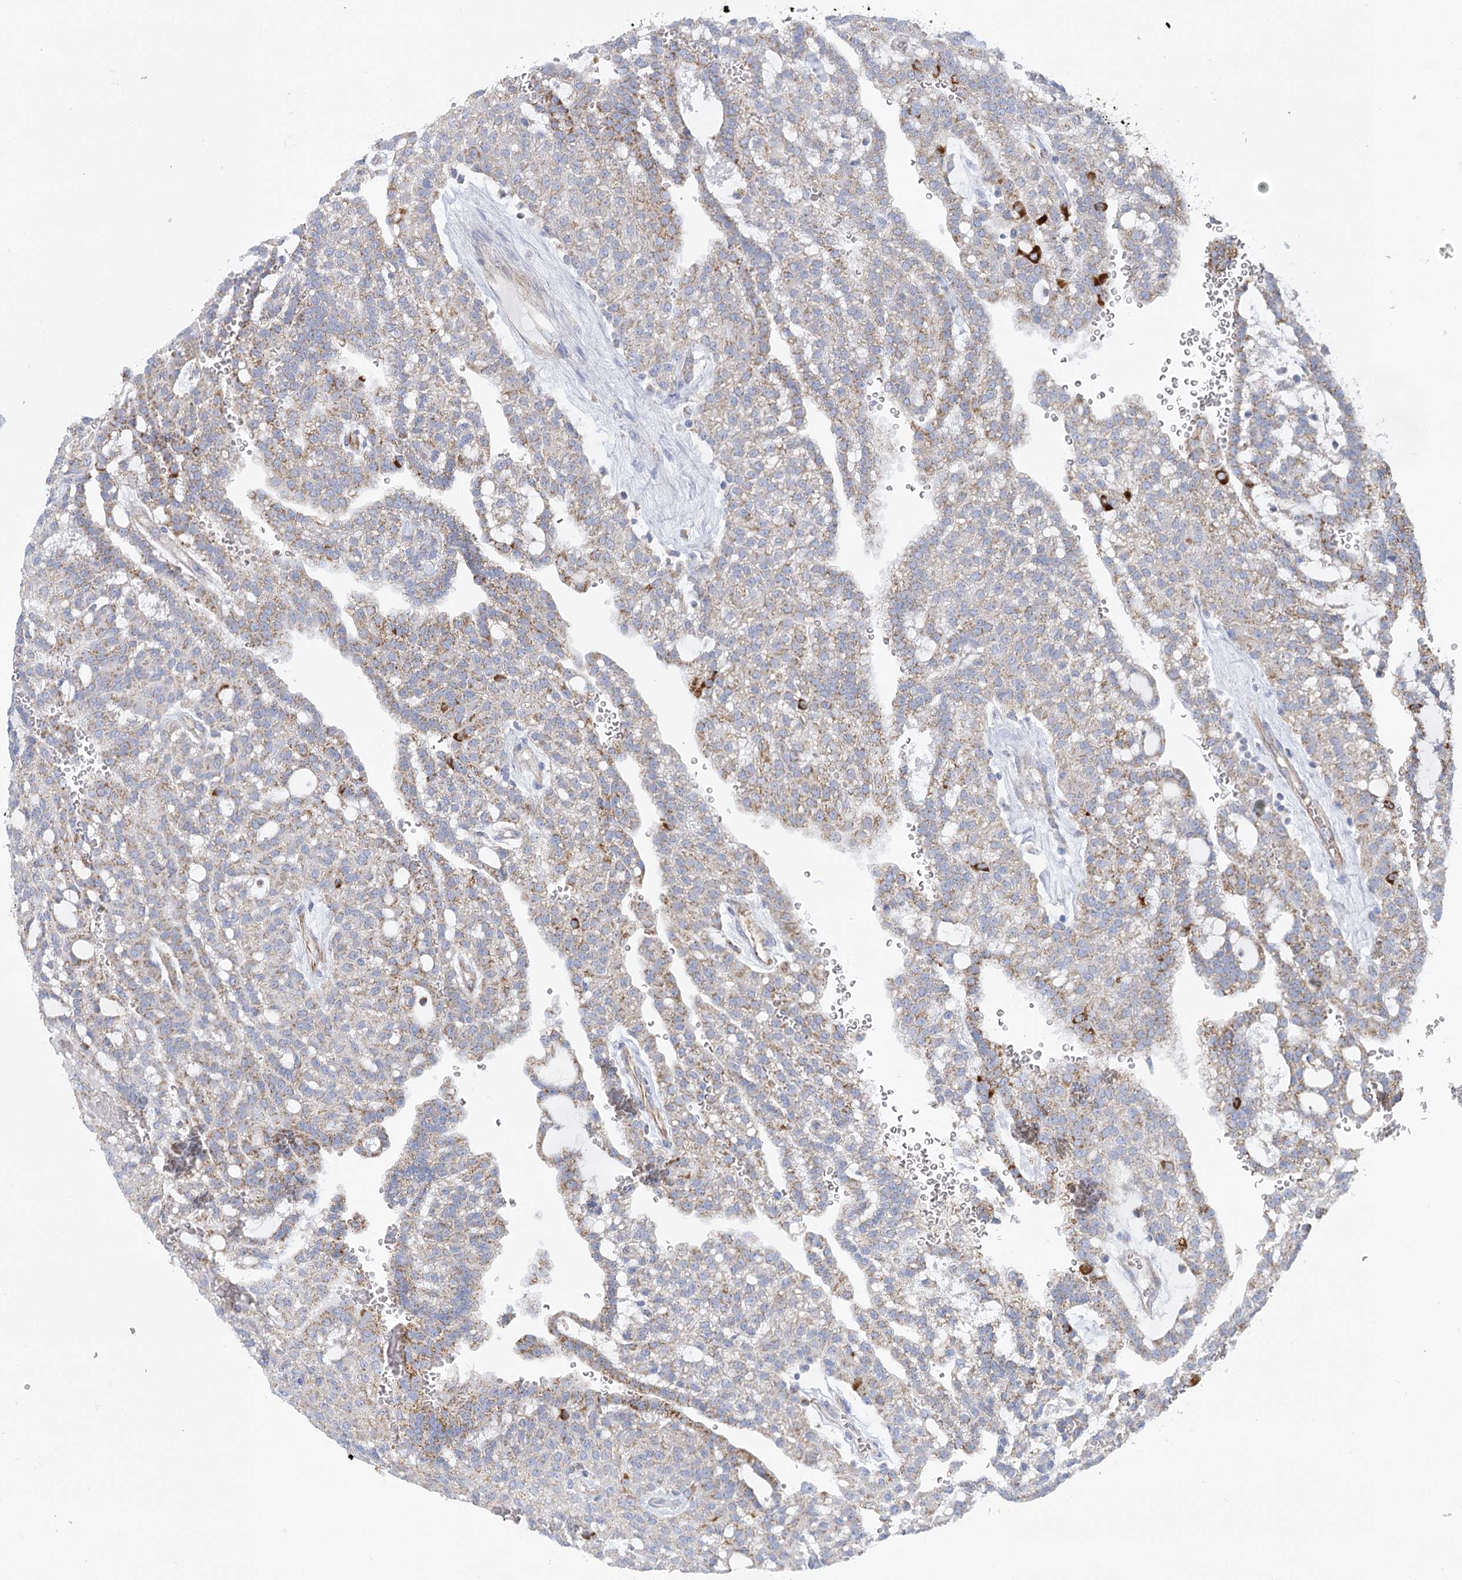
{"staining": {"intensity": "moderate", "quantity": "<25%", "location": "cytoplasmic/membranous"}, "tissue": "renal cancer", "cell_type": "Tumor cells", "image_type": "cancer", "snomed": [{"axis": "morphology", "description": "Adenocarcinoma, NOS"}, {"axis": "topography", "description": "Kidney"}], "caption": "The photomicrograph reveals a brown stain indicating the presence of a protein in the cytoplasmic/membranous of tumor cells in renal cancer. The staining was performed using DAB (3,3'-diaminobenzidine), with brown indicating positive protein expression. Nuclei are stained blue with hematoxylin.", "gene": "DHTKD1", "patient": {"sex": "male", "age": 63}}